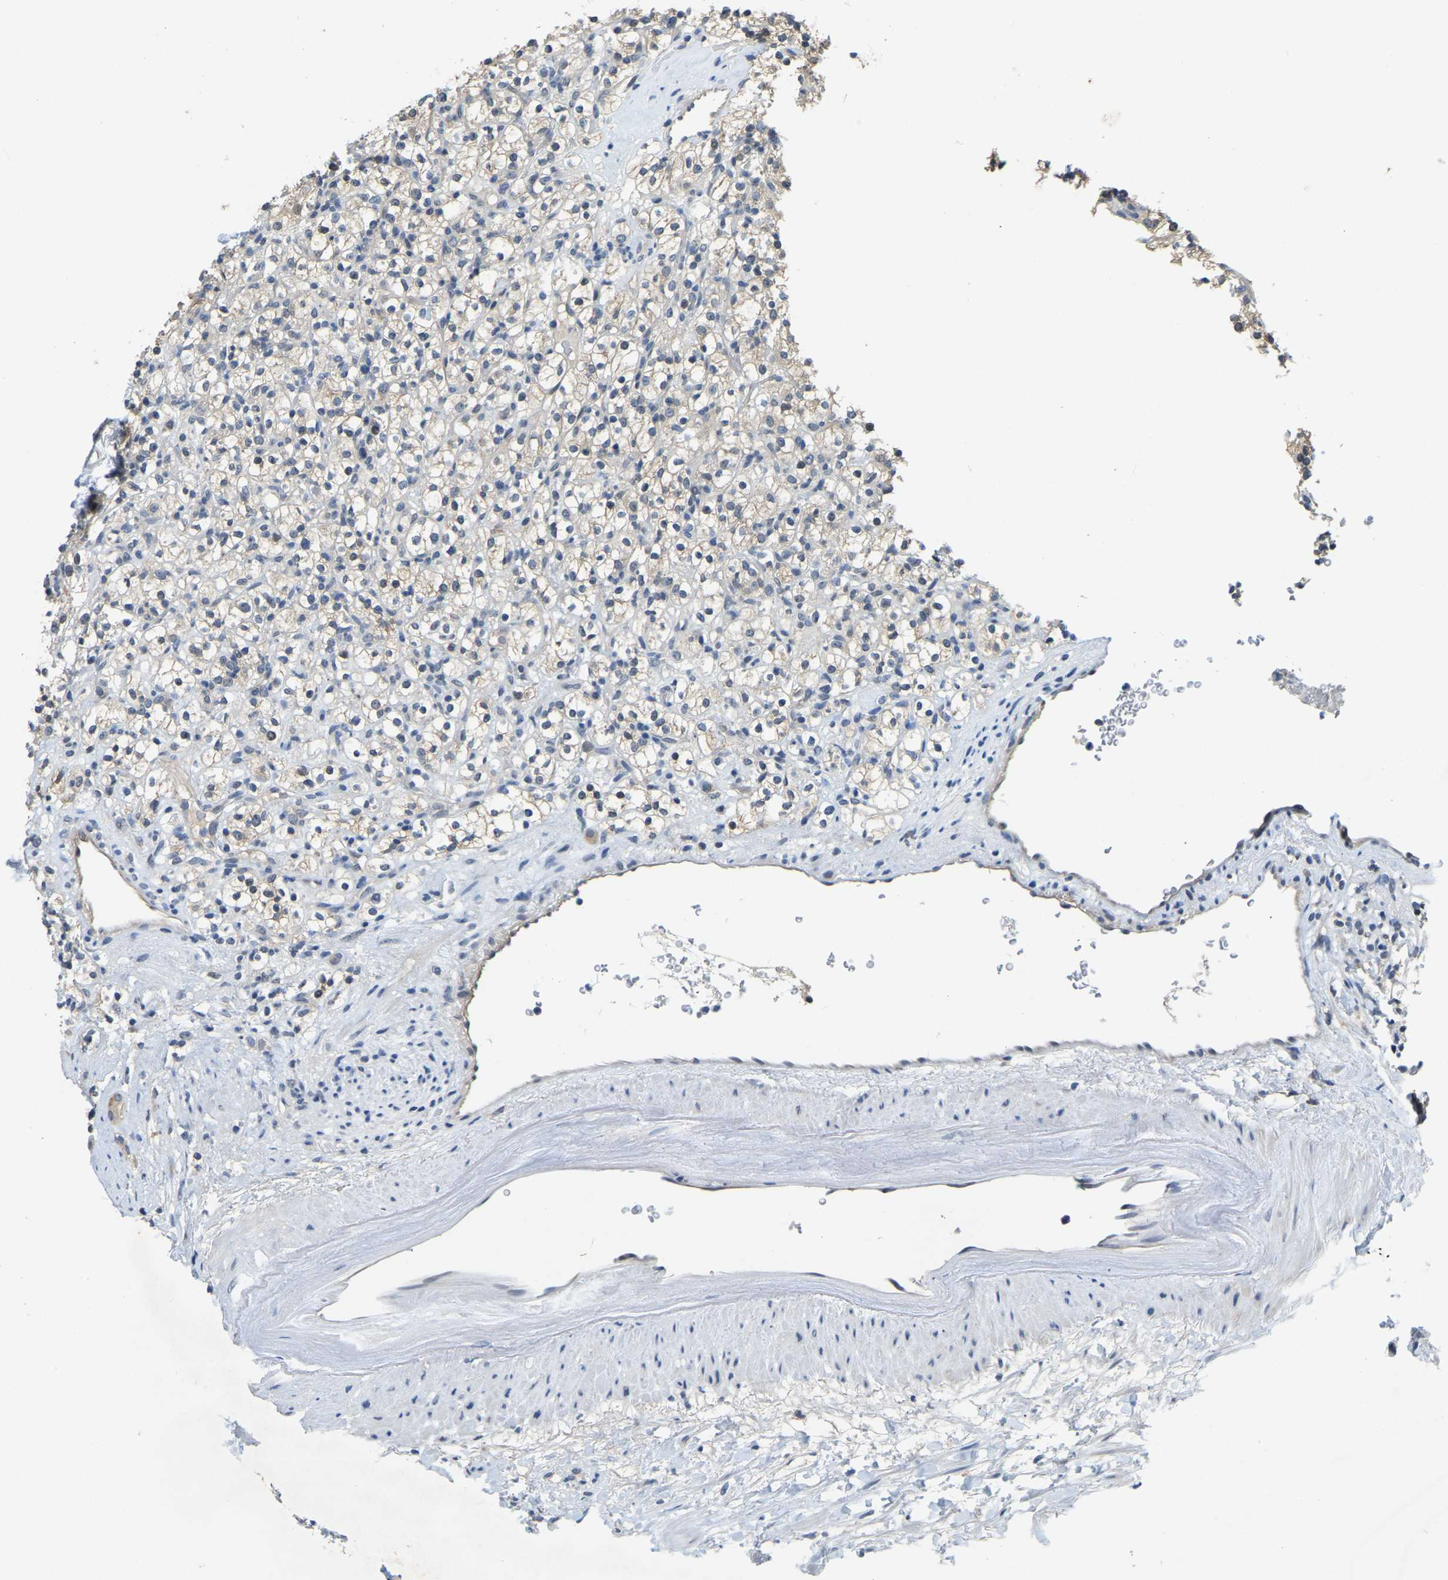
{"staining": {"intensity": "negative", "quantity": "none", "location": "none"}, "tissue": "renal cancer", "cell_type": "Tumor cells", "image_type": "cancer", "snomed": [{"axis": "morphology", "description": "Normal tissue, NOS"}, {"axis": "morphology", "description": "Adenocarcinoma, NOS"}, {"axis": "topography", "description": "Kidney"}], "caption": "Tumor cells show no significant protein positivity in adenocarcinoma (renal). (DAB (3,3'-diaminobenzidine) immunohistochemistry (IHC) visualized using brightfield microscopy, high magnification).", "gene": "AHNAK", "patient": {"sex": "female", "age": 72}}